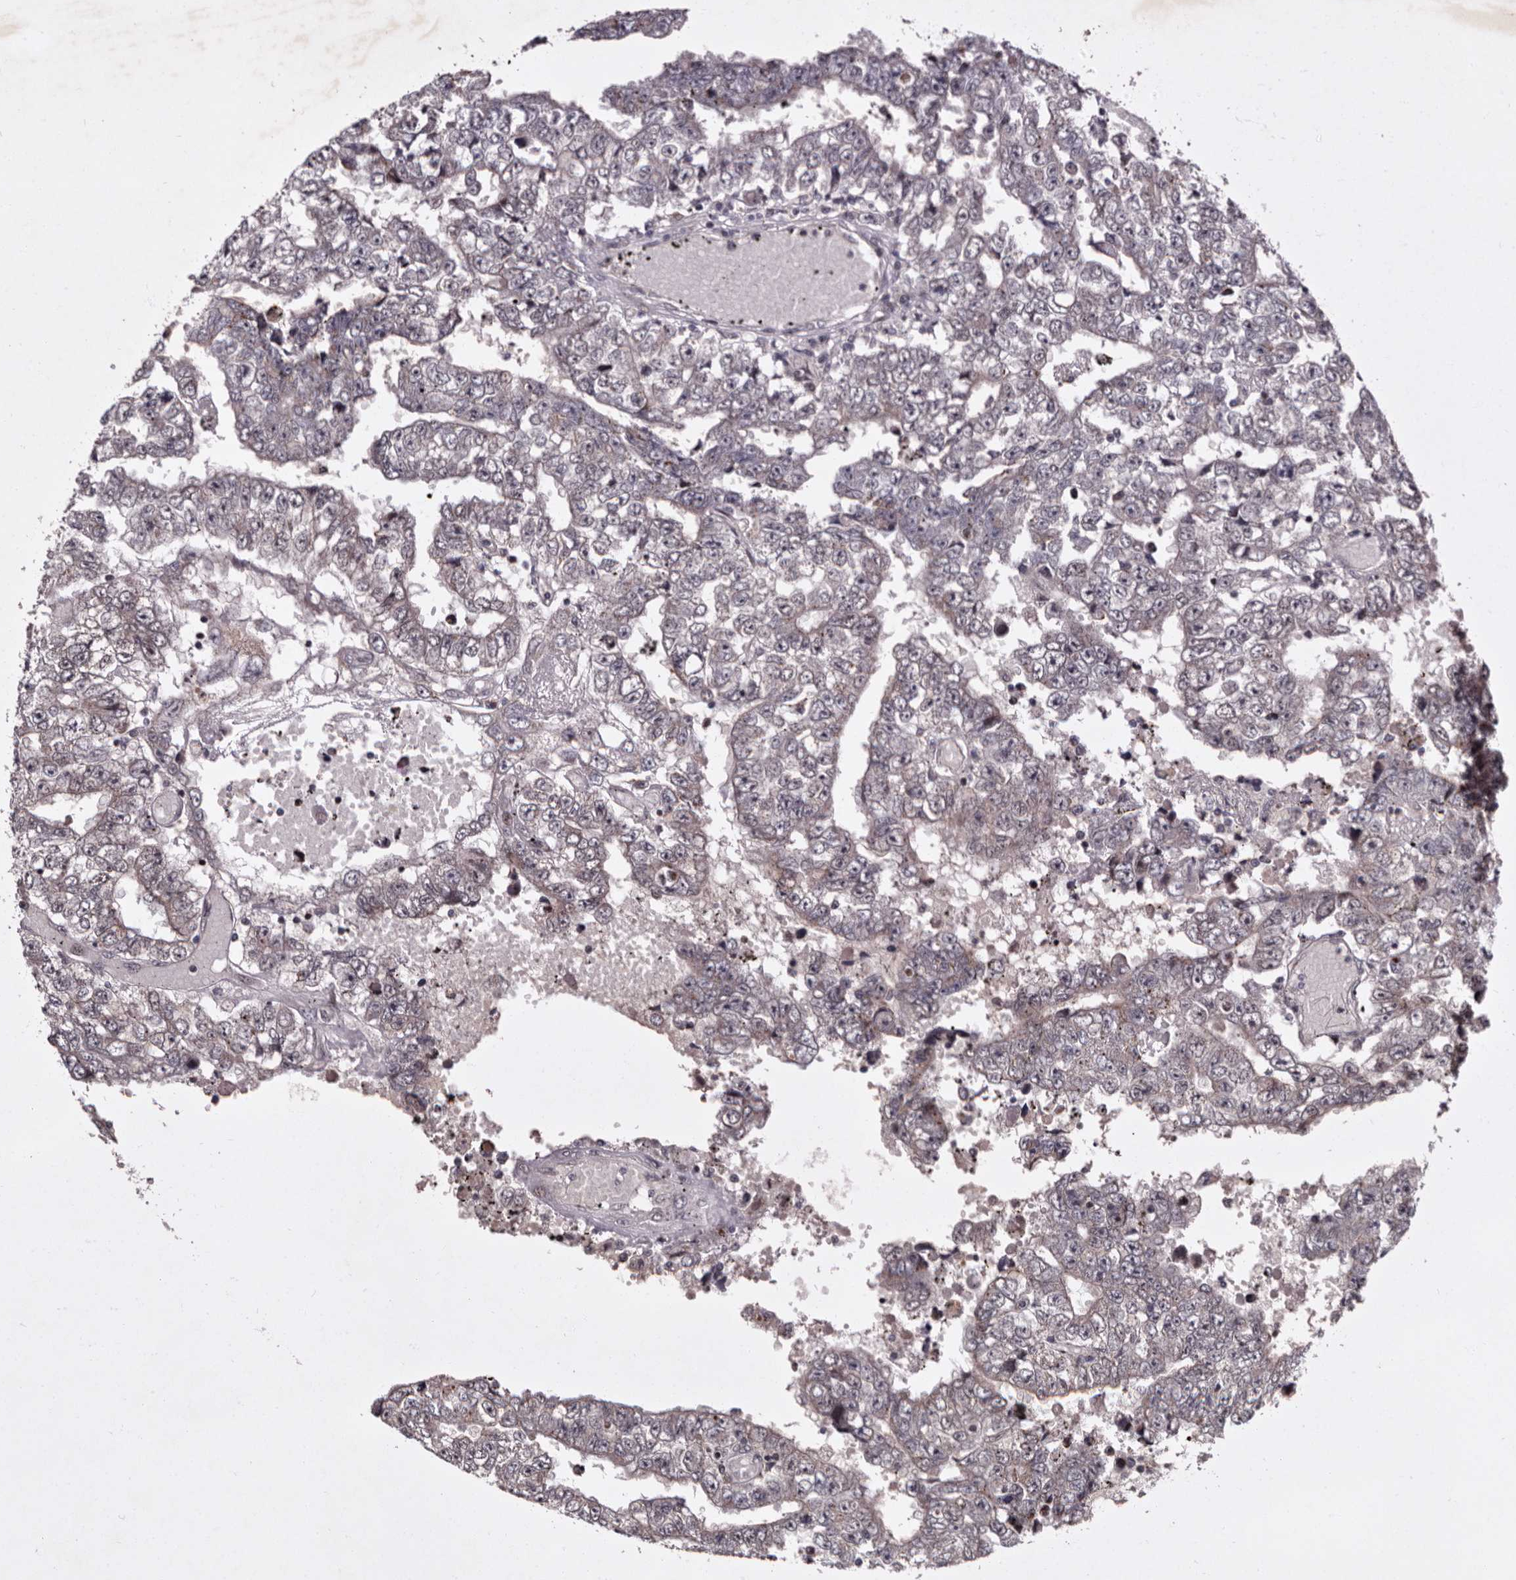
{"staining": {"intensity": "negative", "quantity": "none", "location": "none"}, "tissue": "testis cancer", "cell_type": "Tumor cells", "image_type": "cancer", "snomed": [{"axis": "morphology", "description": "Carcinoma, Embryonal, NOS"}, {"axis": "topography", "description": "Testis"}], "caption": "IHC of testis embryonal carcinoma exhibits no staining in tumor cells.", "gene": "TNKS", "patient": {"sex": "male", "age": 25}}